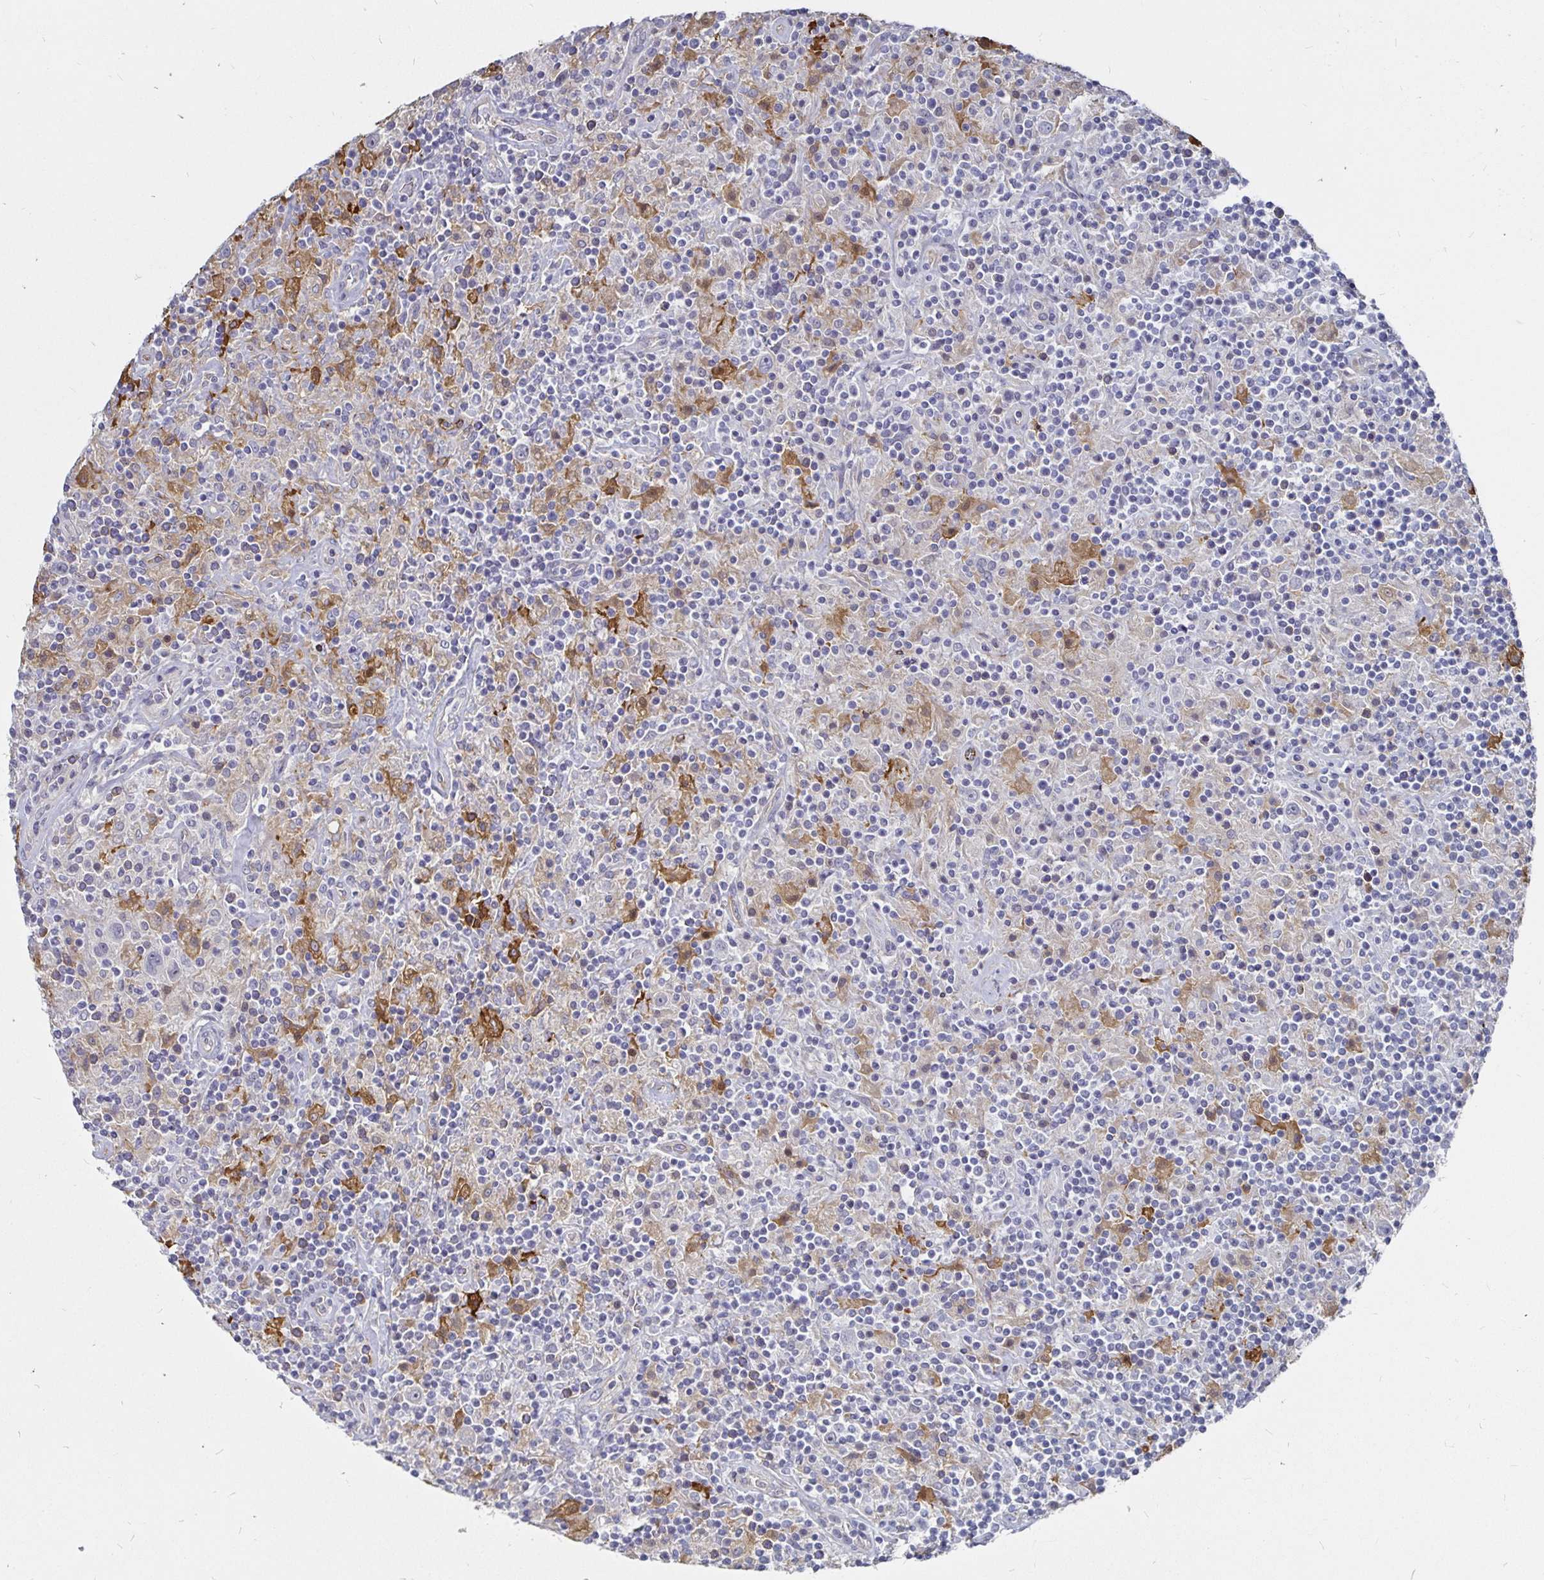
{"staining": {"intensity": "negative", "quantity": "none", "location": "none"}, "tissue": "lymphoma", "cell_type": "Tumor cells", "image_type": "cancer", "snomed": [{"axis": "morphology", "description": "Hodgkin's disease, NOS"}, {"axis": "topography", "description": "Lymph node"}], "caption": "A photomicrograph of human lymphoma is negative for staining in tumor cells.", "gene": "CCDC85A", "patient": {"sex": "male", "age": 70}}